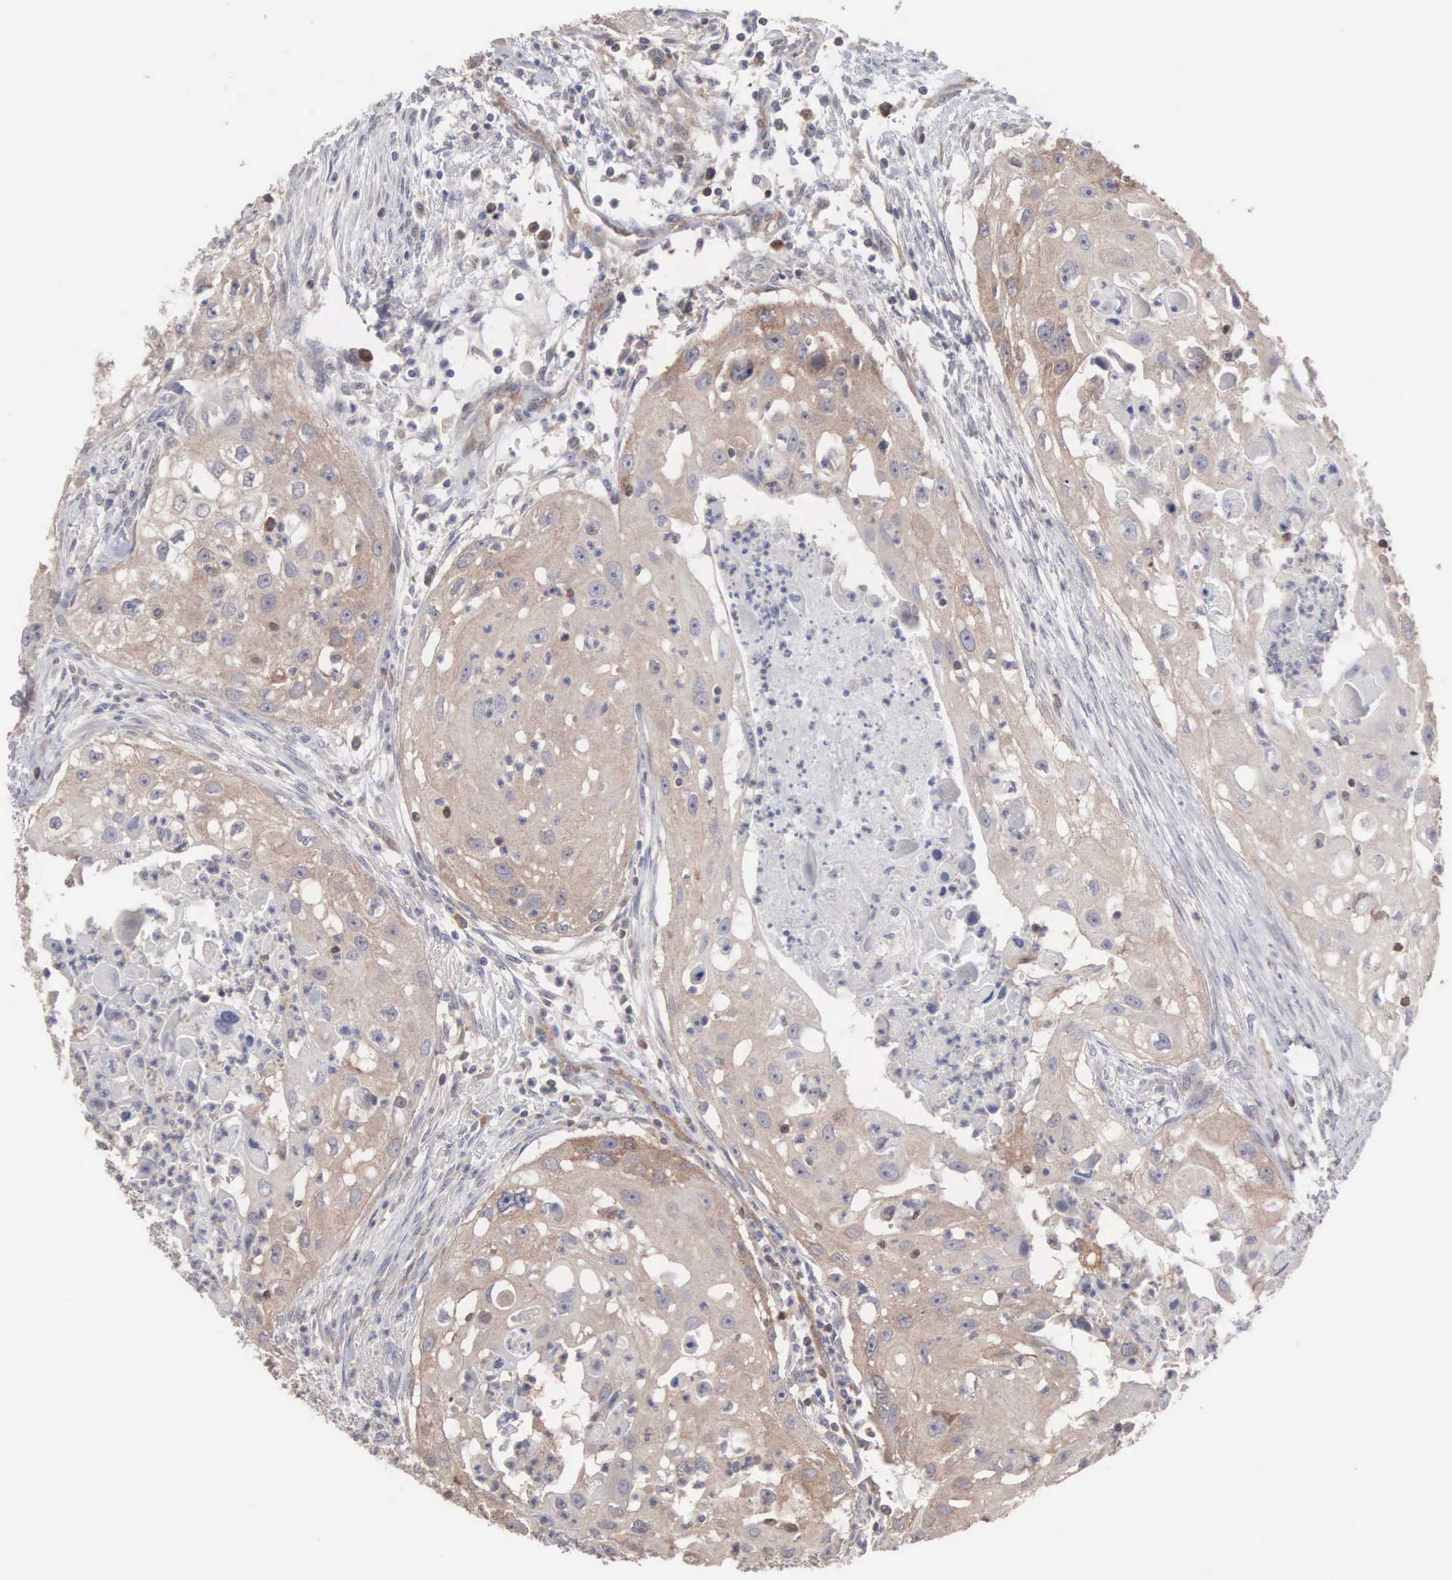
{"staining": {"intensity": "weak", "quantity": ">75%", "location": "cytoplasmic/membranous"}, "tissue": "head and neck cancer", "cell_type": "Tumor cells", "image_type": "cancer", "snomed": [{"axis": "morphology", "description": "Squamous cell carcinoma, NOS"}, {"axis": "topography", "description": "Head-Neck"}], "caption": "A low amount of weak cytoplasmic/membranous expression is seen in approximately >75% of tumor cells in squamous cell carcinoma (head and neck) tissue.", "gene": "MTHFD1", "patient": {"sex": "male", "age": 64}}